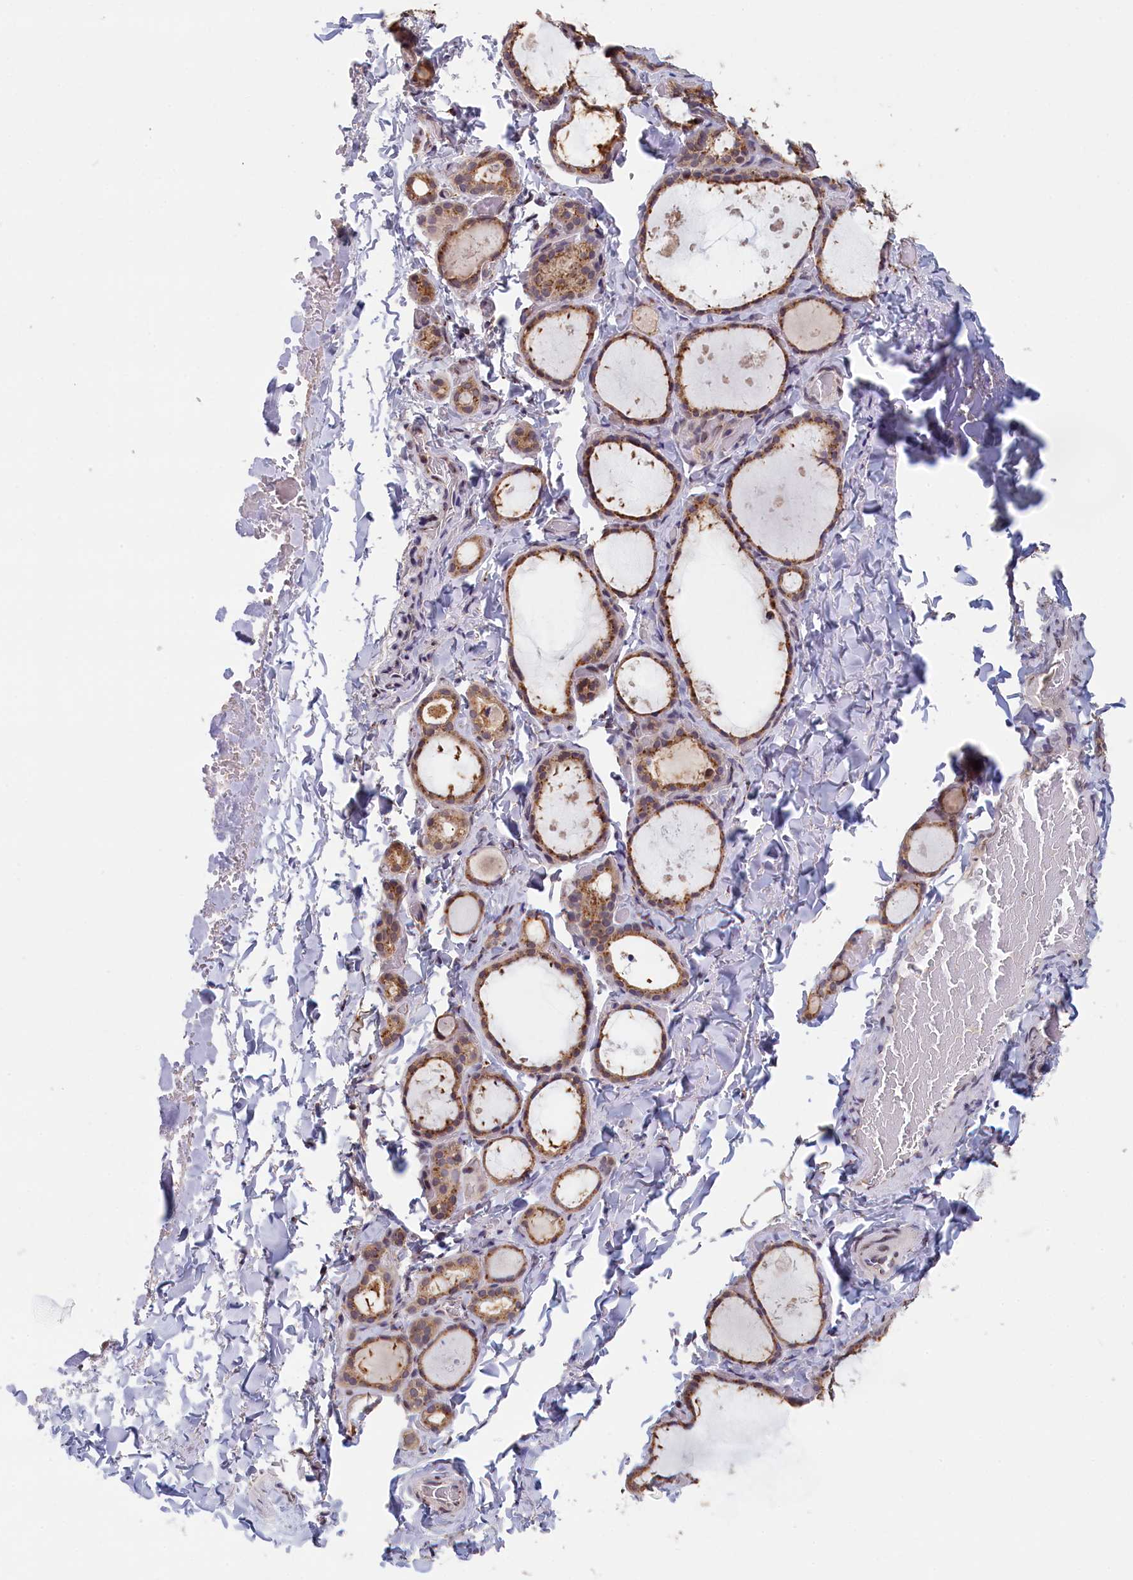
{"staining": {"intensity": "moderate", "quantity": ">75%", "location": "cytoplasmic/membranous"}, "tissue": "thyroid gland", "cell_type": "Glandular cells", "image_type": "normal", "snomed": [{"axis": "morphology", "description": "Normal tissue, NOS"}, {"axis": "topography", "description": "Thyroid gland"}], "caption": "High-magnification brightfield microscopy of benign thyroid gland stained with DAB (brown) and counterstained with hematoxylin (blue). glandular cells exhibit moderate cytoplasmic/membranous positivity is present in about>75% of cells.", "gene": "PIGQ", "patient": {"sex": "female", "age": 44}}